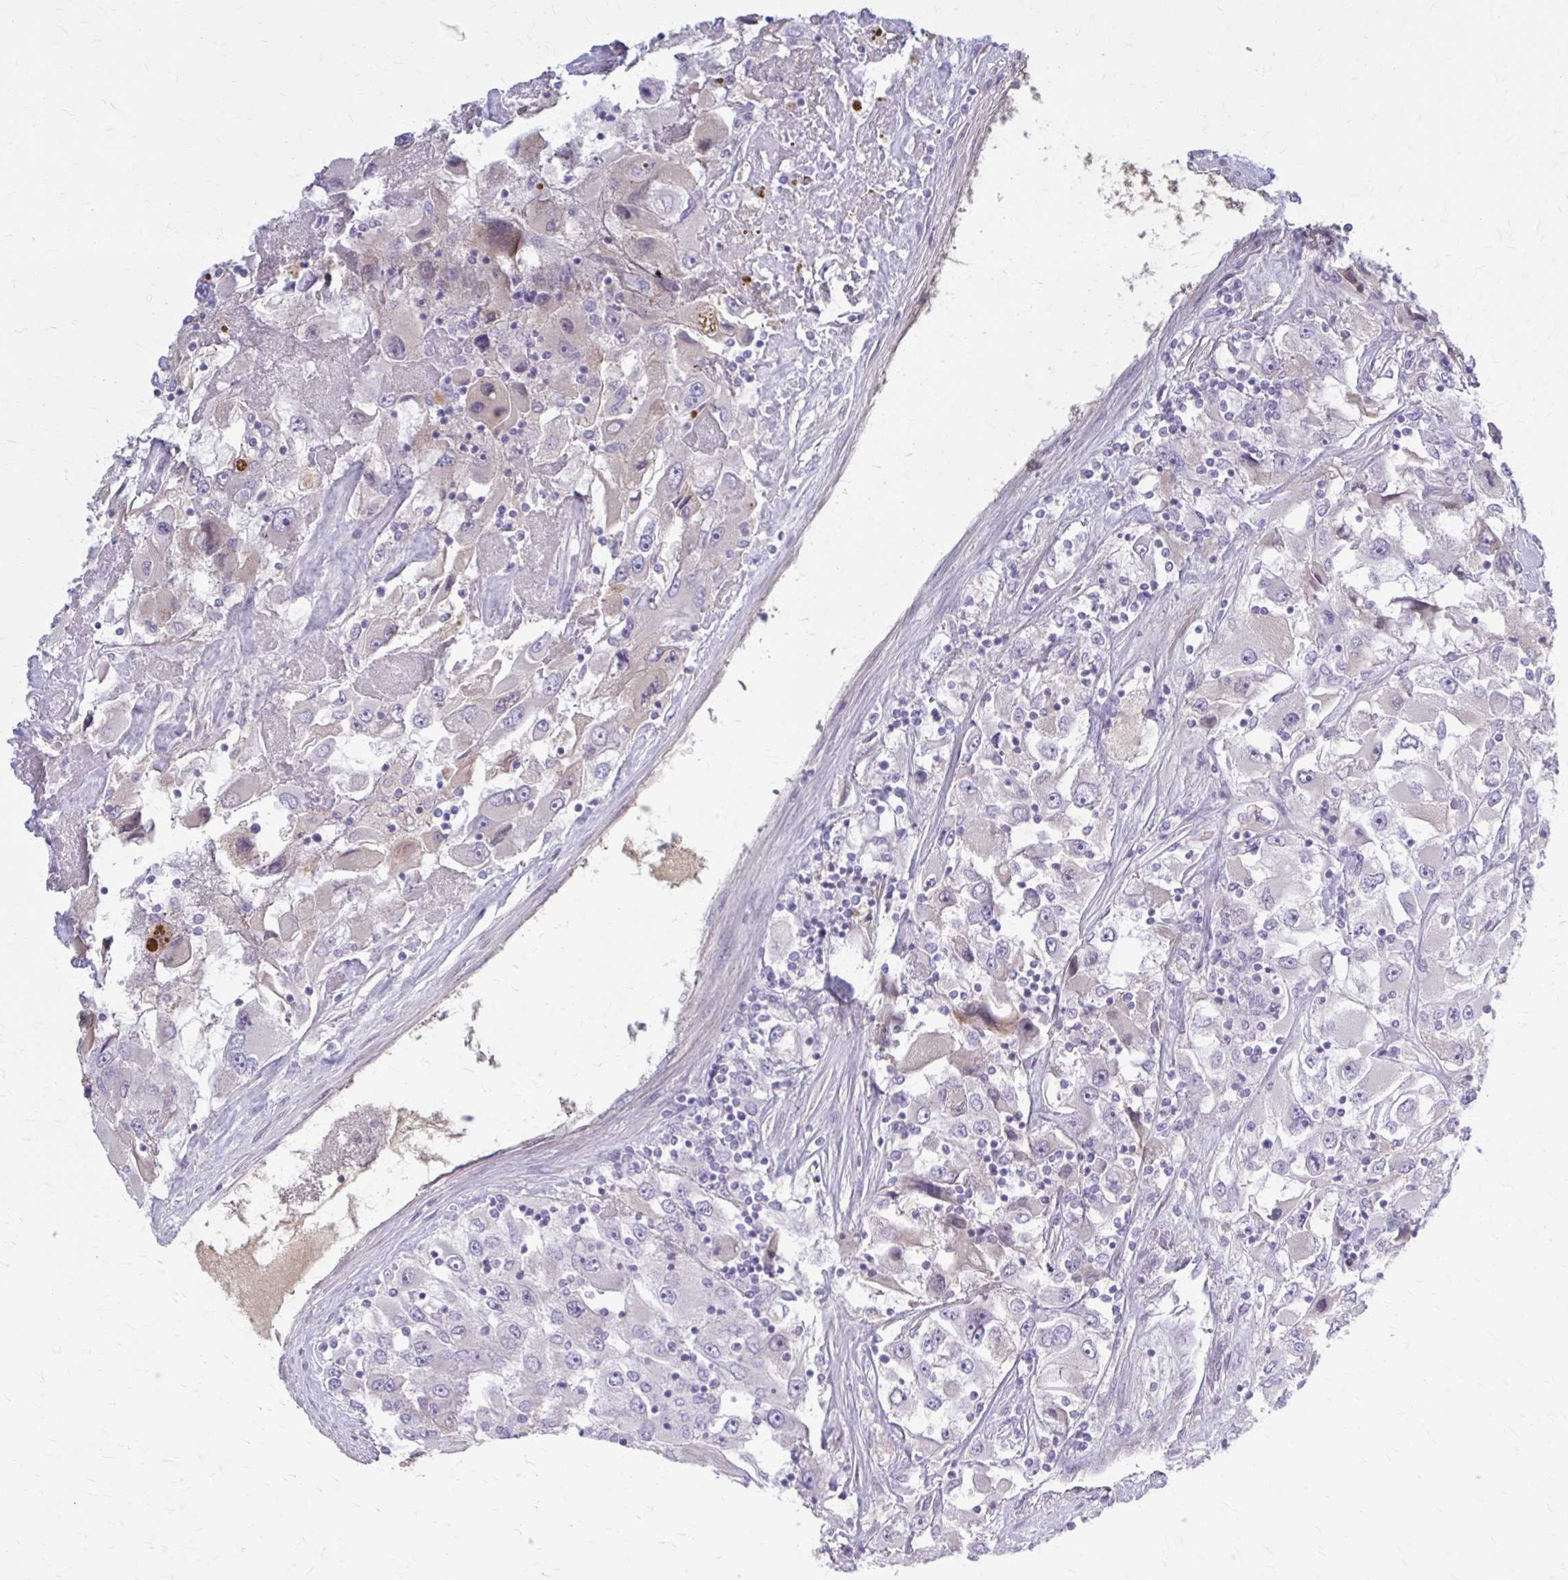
{"staining": {"intensity": "negative", "quantity": "none", "location": "none"}, "tissue": "renal cancer", "cell_type": "Tumor cells", "image_type": "cancer", "snomed": [{"axis": "morphology", "description": "Adenocarcinoma, NOS"}, {"axis": "topography", "description": "Kidney"}], "caption": "A photomicrograph of renal cancer (adenocarcinoma) stained for a protein displays no brown staining in tumor cells.", "gene": "SERPIND1", "patient": {"sex": "female", "age": 52}}